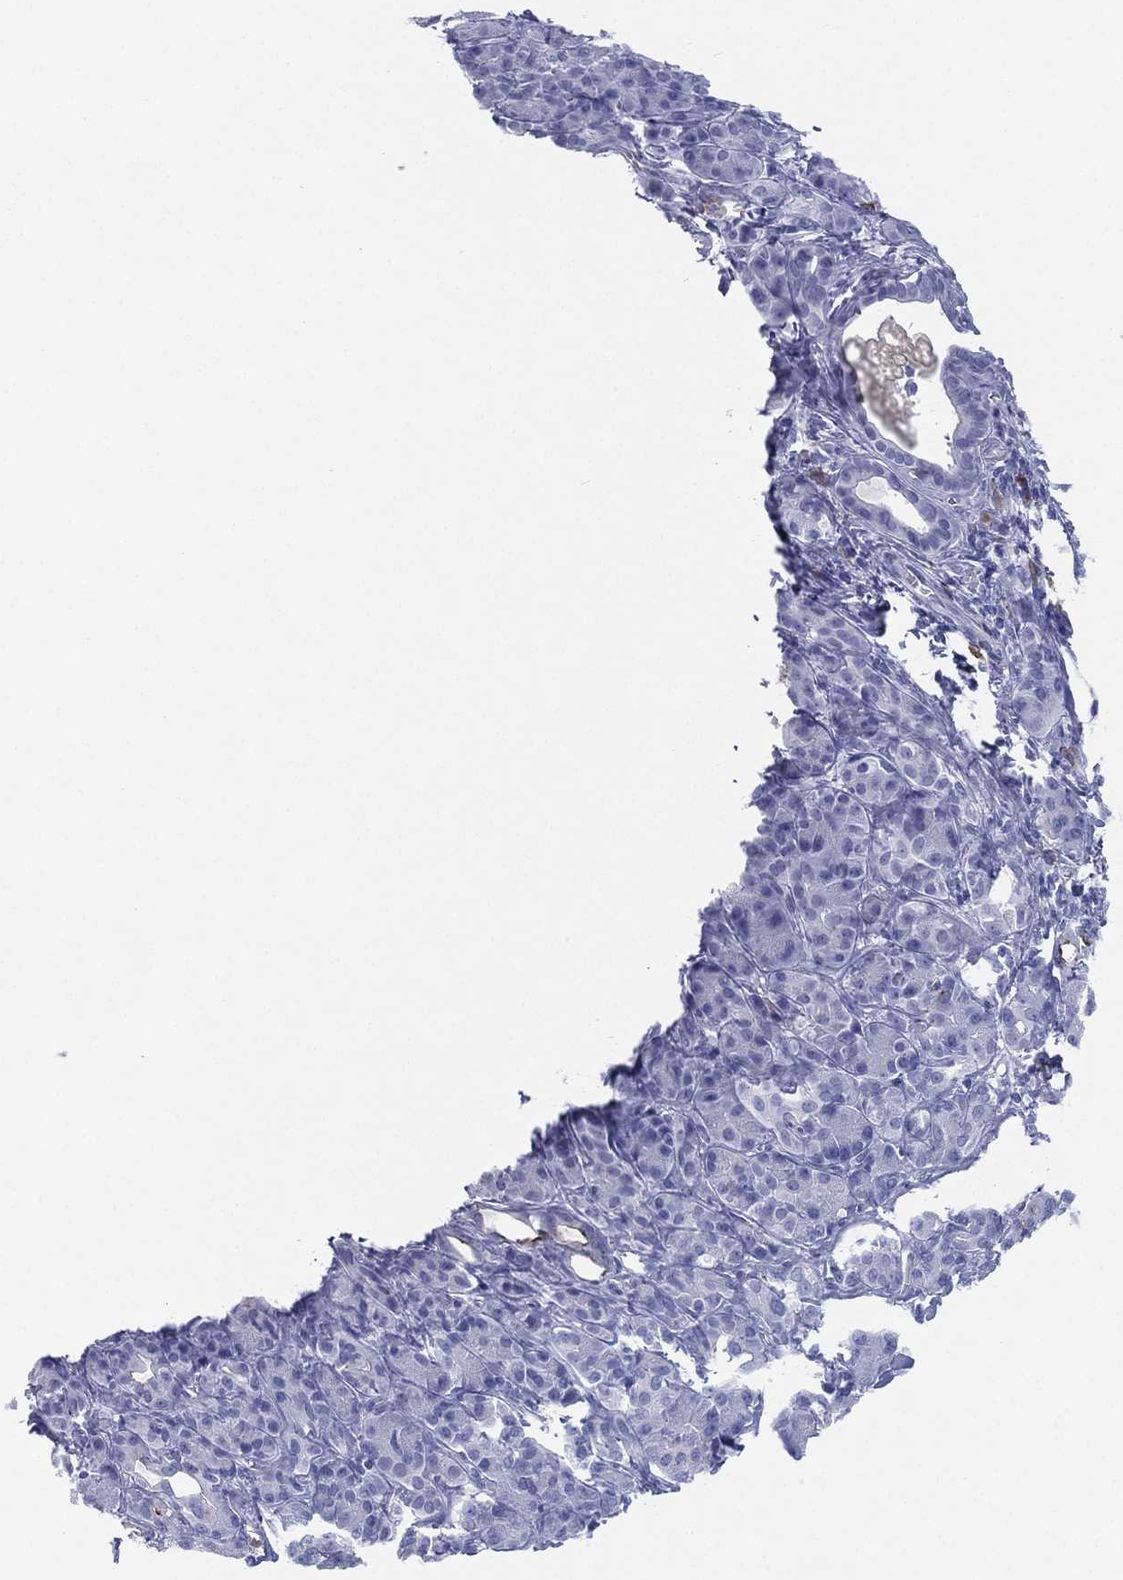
{"staining": {"intensity": "strong", "quantity": "<25%", "location": "cytoplasmic/membranous"}, "tissue": "pancreatic cancer", "cell_type": "Tumor cells", "image_type": "cancer", "snomed": [{"axis": "morphology", "description": "Adenocarcinoma, NOS"}, {"axis": "topography", "description": "Pancreas"}], "caption": "Pancreatic cancer (adenocarcinoma) stained with a brown dye displays strong cytoplasmic/membranous positive expression in approximately <25% of tumor cells.", "gene": "CD79A", "patient": {"sex": "male", "age": 61}}